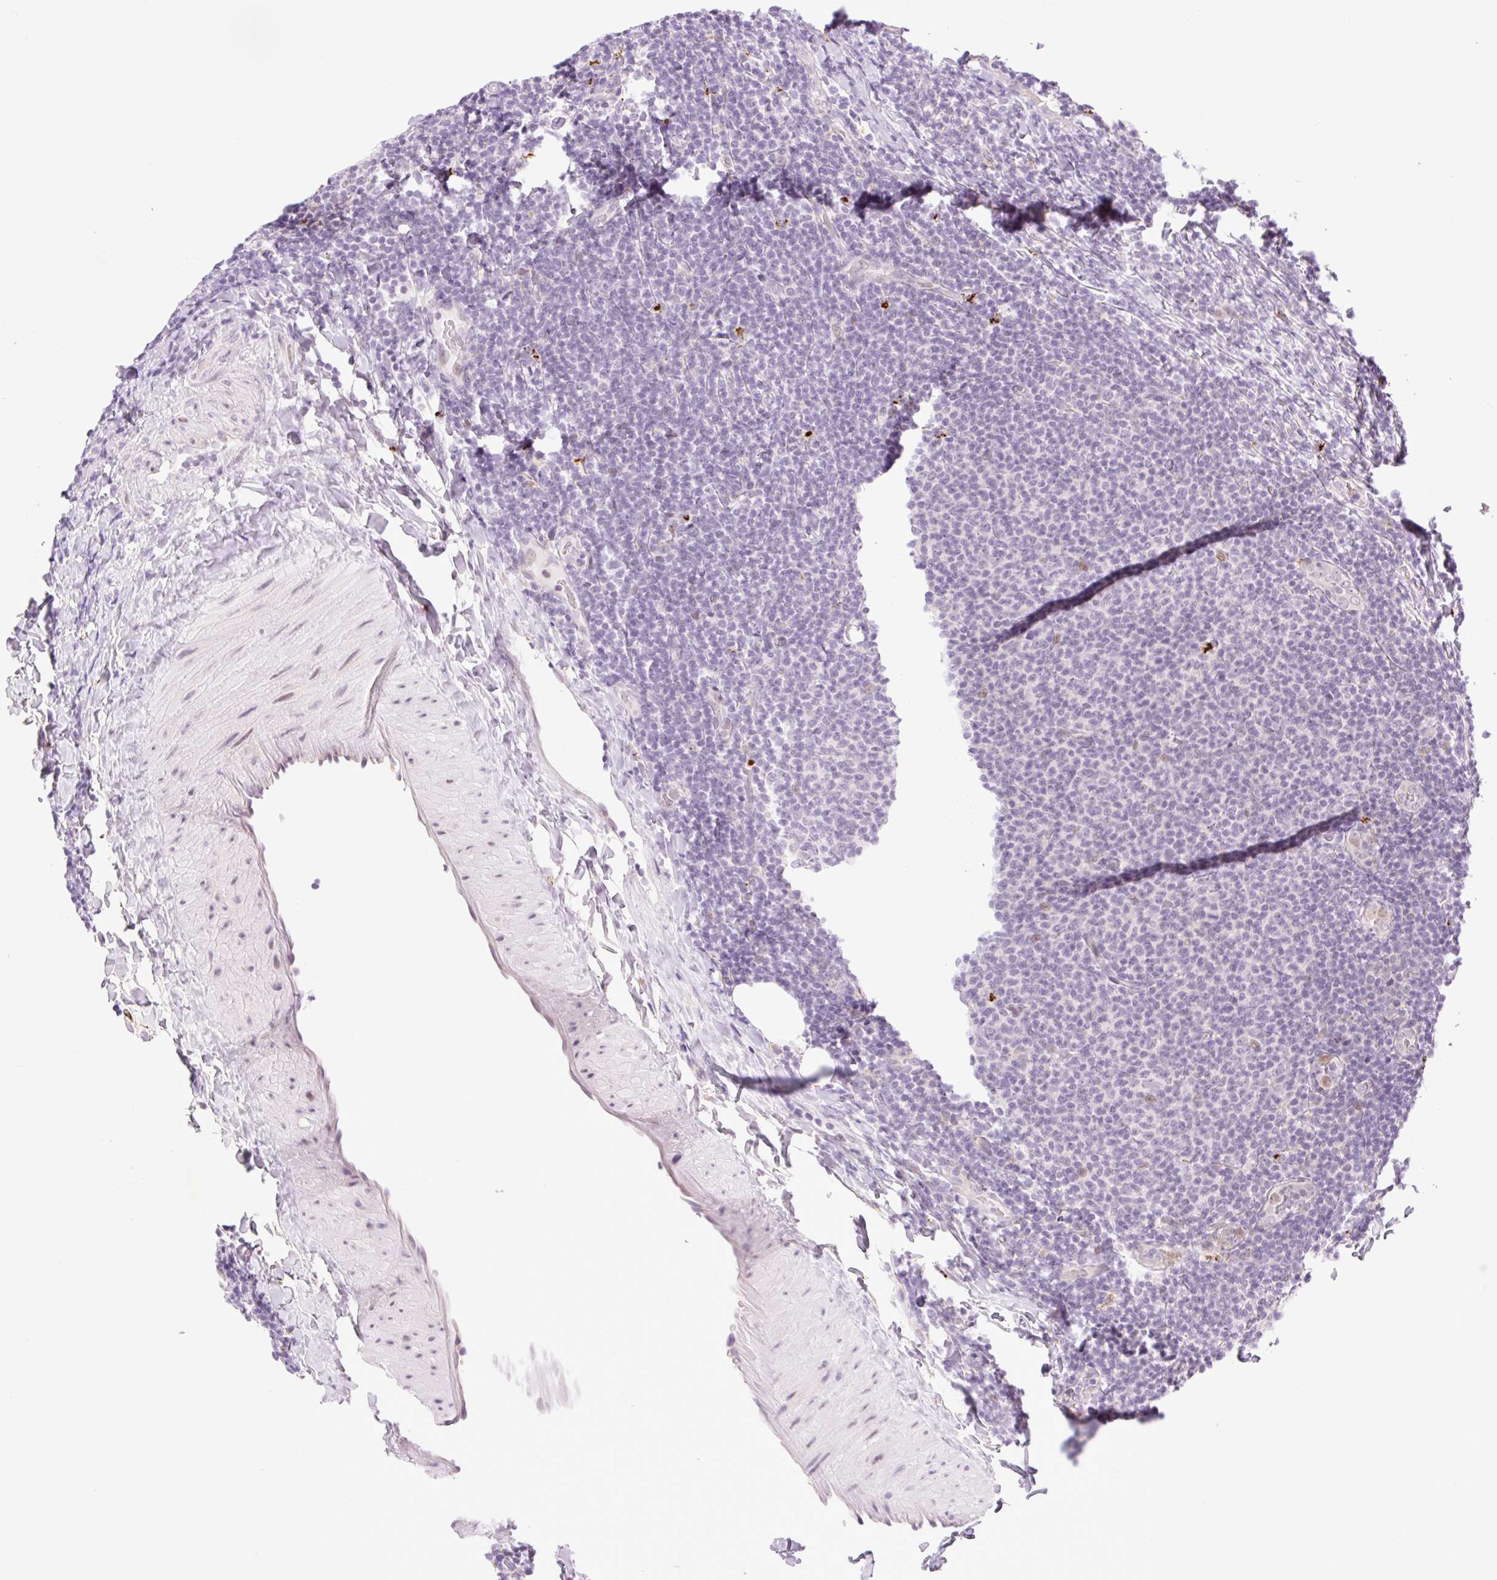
{"staining": {"intensity": "negative", "quantity": "none", "location": "none"}, "tissue": "lymphoma", "cell_type": "Tumor cells", "image_type": "cancer", "snomed": [{"axis": "morphology", "description": "Malignant lymphoma, non-Hodgkin's type, Low grade"}, {"axis": "topography", "description": "Lymph node"}], "caption": "A high-resolution micrograph shows immunohistochemistry (IHC) staining of lymphoma, which displays no significant expression in tumor cells.", "gene": "SPRYD4", "patient": {"sex": "male", "age": 66}}